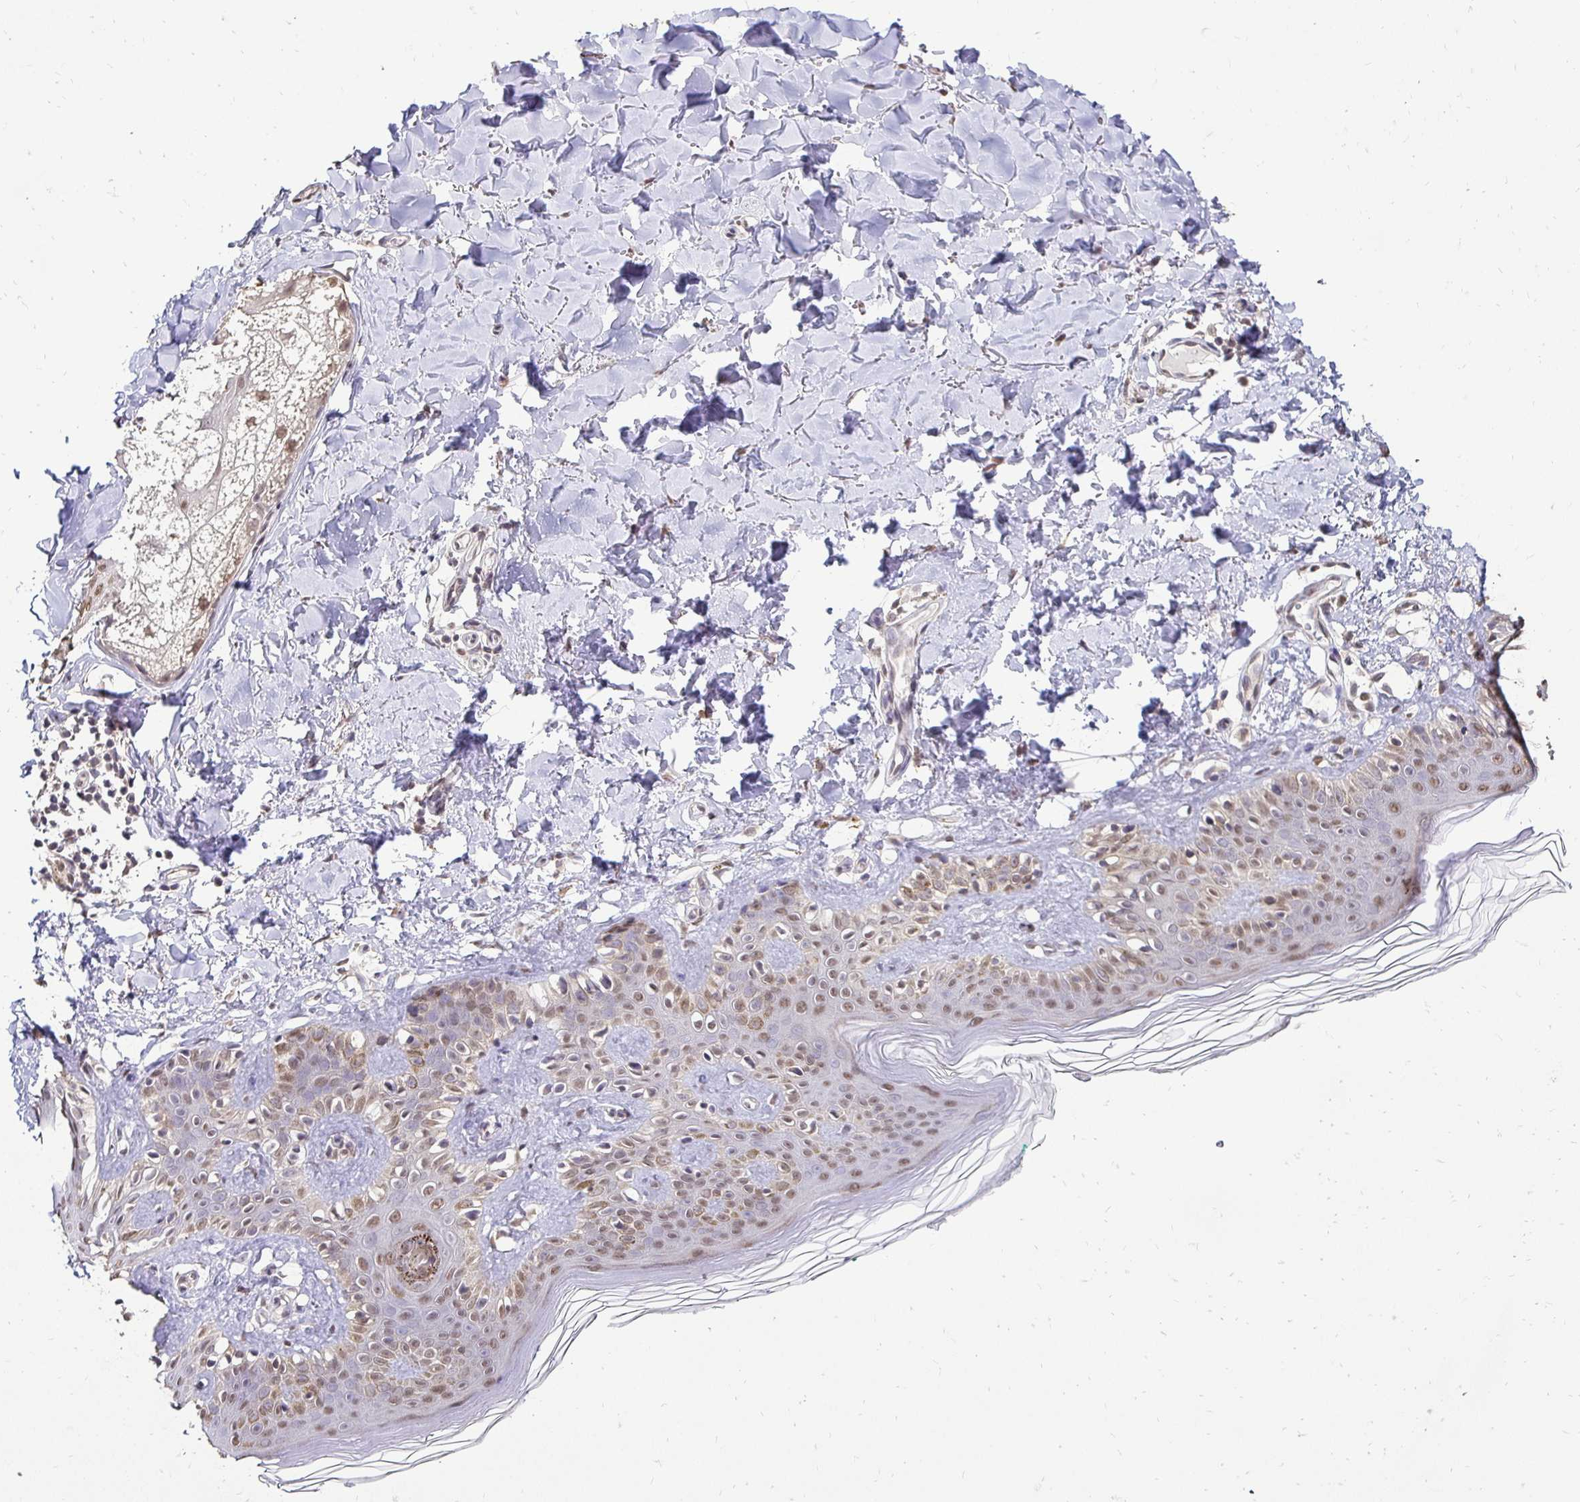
{"staining": {"intensity": "moderate", "quantity": "25%-75%", "location": "nuclear"}, "tissue": "skin", "cell_type": "Fibroblasts", "image_type": "normal", "snomed": [{"axis": "morphology", "description": "Normal tissue, NOS"}, {"axis": "topography", "description": "Skin"}, {"axis": "topography", "description": "Peripheral nerve tissue"}], "caption": "IHC of unremarkable skin reveals medium levels of moderate nuclear positivity in about 25%-75% of fibroblasts.", "gene": "RHEBL1", "patient": {"sex": "female", "age": 45}}